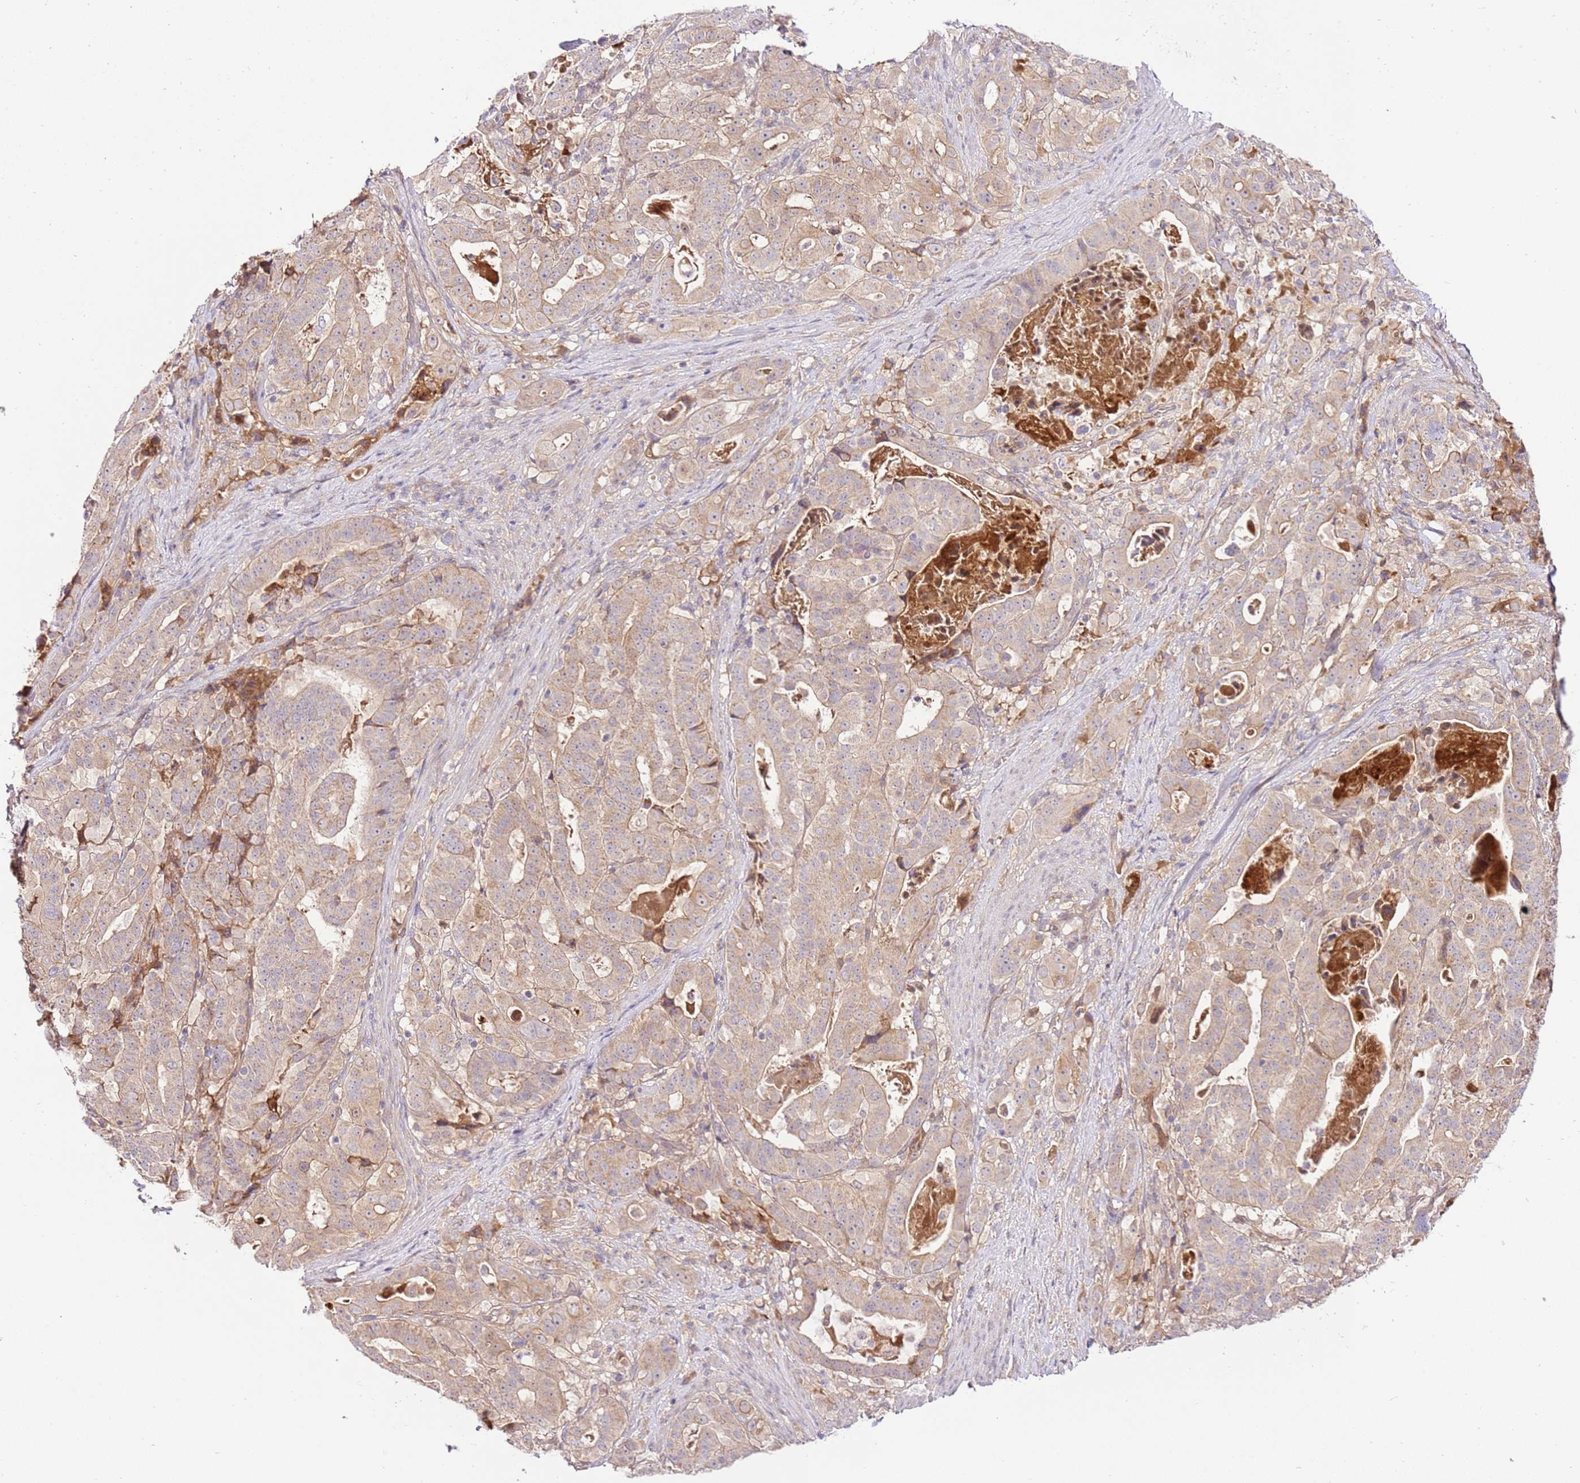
{"staining": {"intensity": "weak", "quantity": ">75%", "location": "cytoplasmic/membranous"}, "tissue": "stomach cancer", "cell_type": "Tumor cells", "image_type": "cancer", "snomed": [{"axis": "morphology", "description": "Adenocarcinoma, NOS"}, {"axis": "topography", "description": "Stomach"}], "caption": "About >75% of tumor cells in human stomach cancer (adenocarcinoma) demonstrate weak cytoplasmic/membranous protein staining as visualized by brown immunohistochemical staining.", "gene": "C8G", "patient": {"sex": "male", "age": 48}}